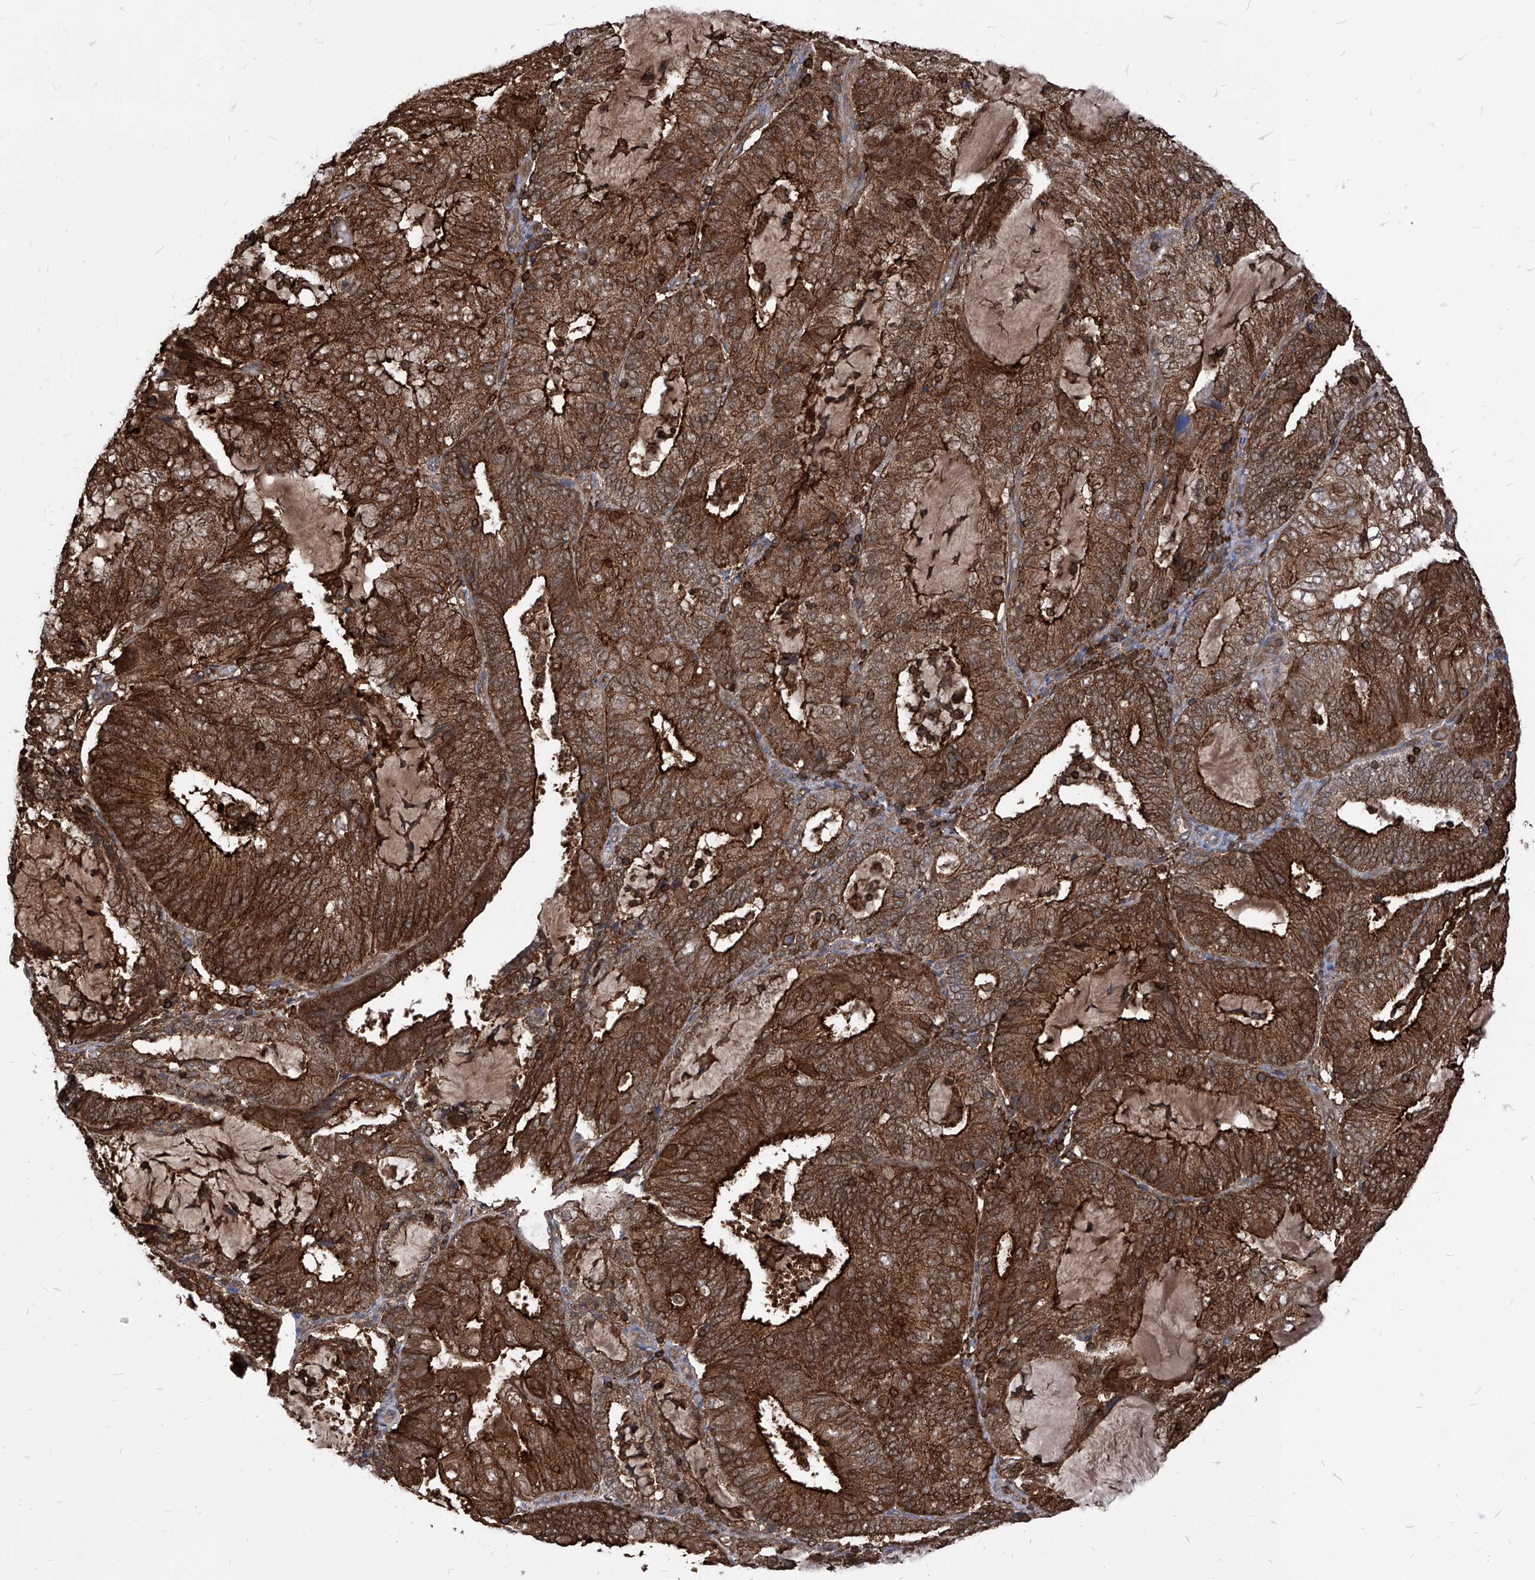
{"staining": {"intensity": "strong", "quantity": ">75%", "location": "cytoplasmic/membranous"}, "tissue": "endometrial cancer", "cell_type": "Tumor cells", "image_type": "cancer", "snomed": [{"axis": "morphology", "description": "Adenocarcinoma, NOS"}, {"axis": "topography", "description": "Endometrium"}], "caption": "This is an image of IHC staining of endometrial adenocarcinoma, which shows strong positivity in the cytoplasmic/membranous of tumor cells.", "gene": "ABRACL", "patient": {"sex": "female", "age": 81}}